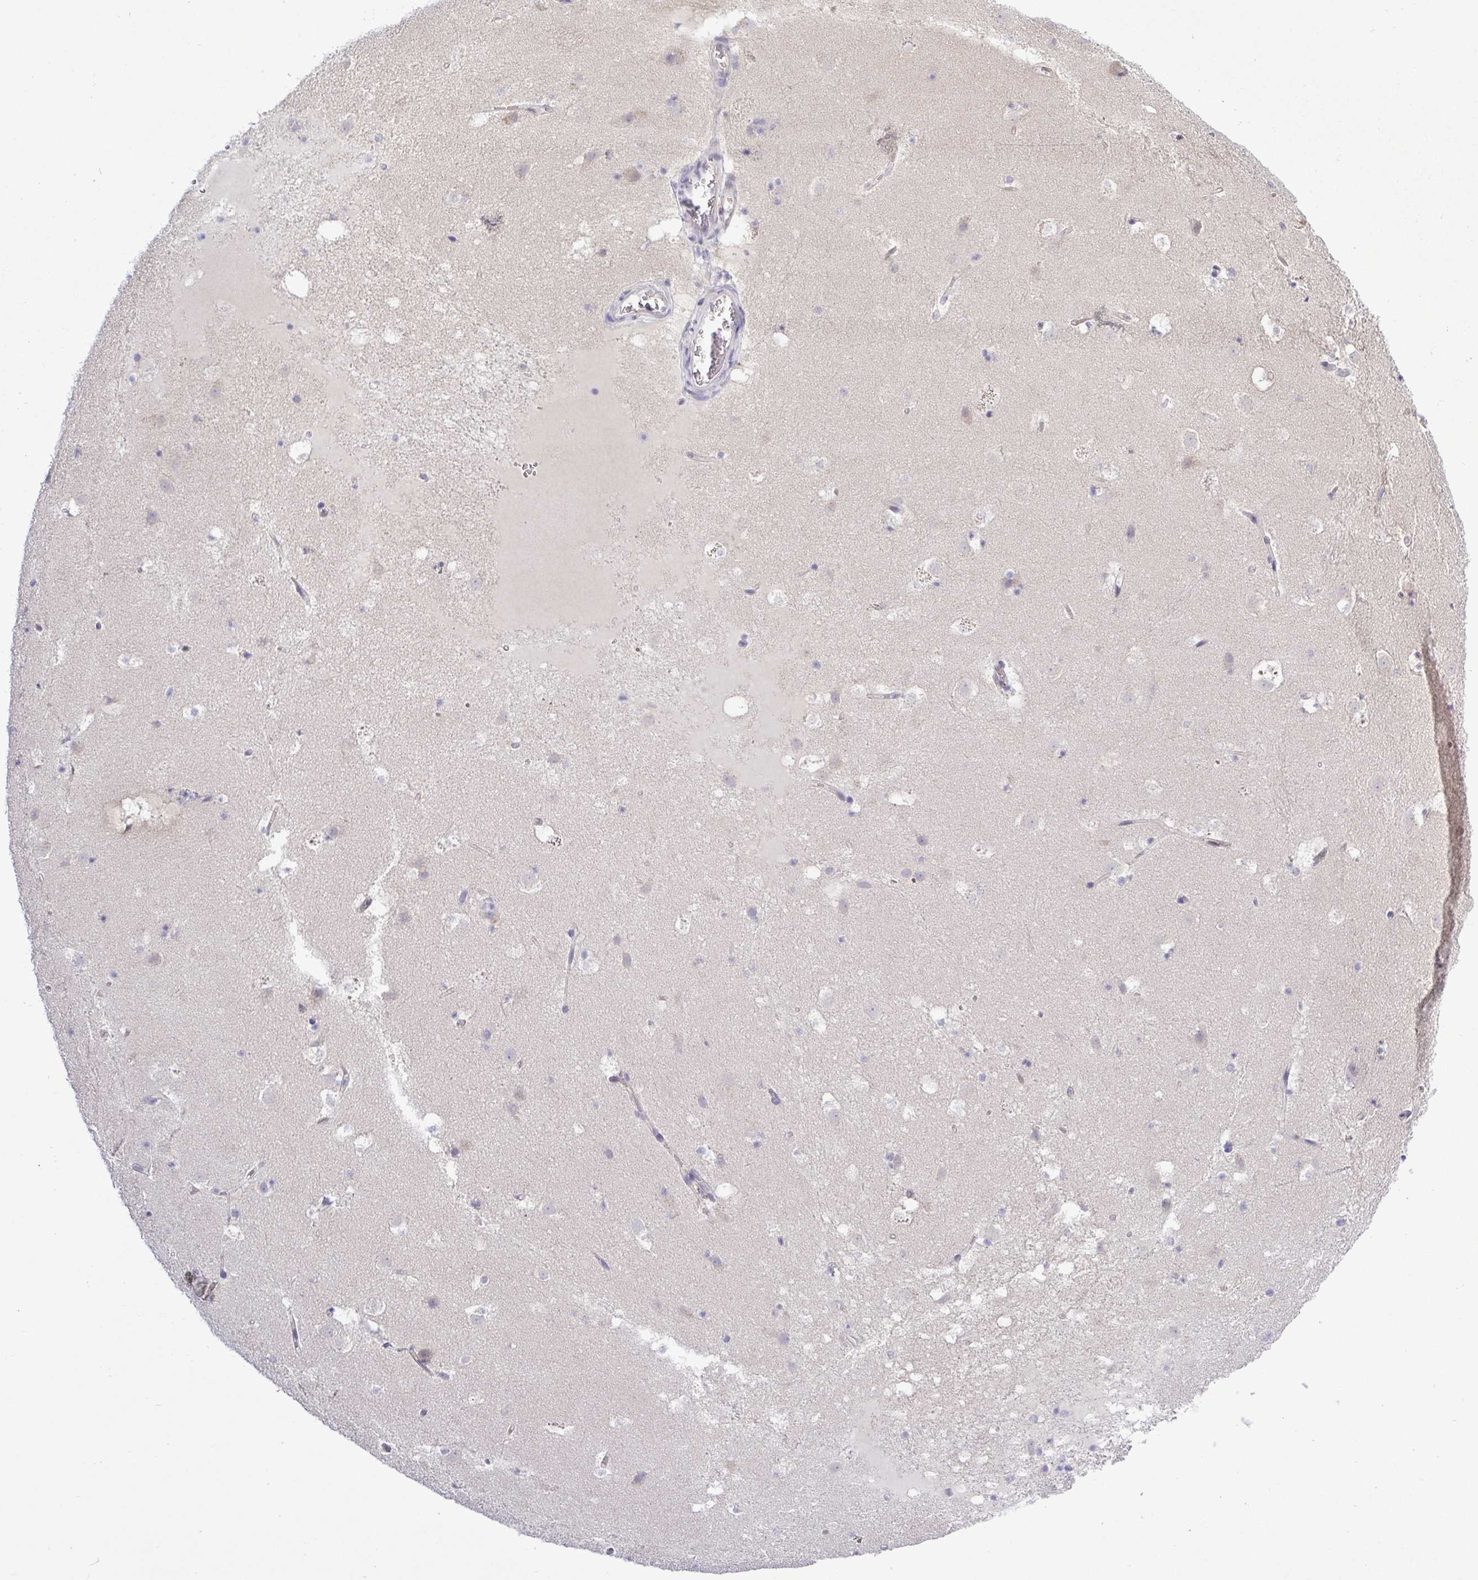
{"staining": {"intensity": "negative", "quantity": "none", "location": "none"}, "tissue": "caudate", "cell_type": "Glial cells", "image_type": "normal", "snomed": [{"axis": "morphology", "description": "Normal tissue, NOS"}, {"axis": "topography", "description": "Lateral ventricle wall"}], "caption": "Glial cells show no significant protein staining in normal caudate. (Stains: DAB immunohistochemistry (IHC) with hematoxylin counter stain, Microscopy: brightfield microscopy at high magnification).", "gene": "ZNF444", "patient": {"sex": "male", "age": 37}}